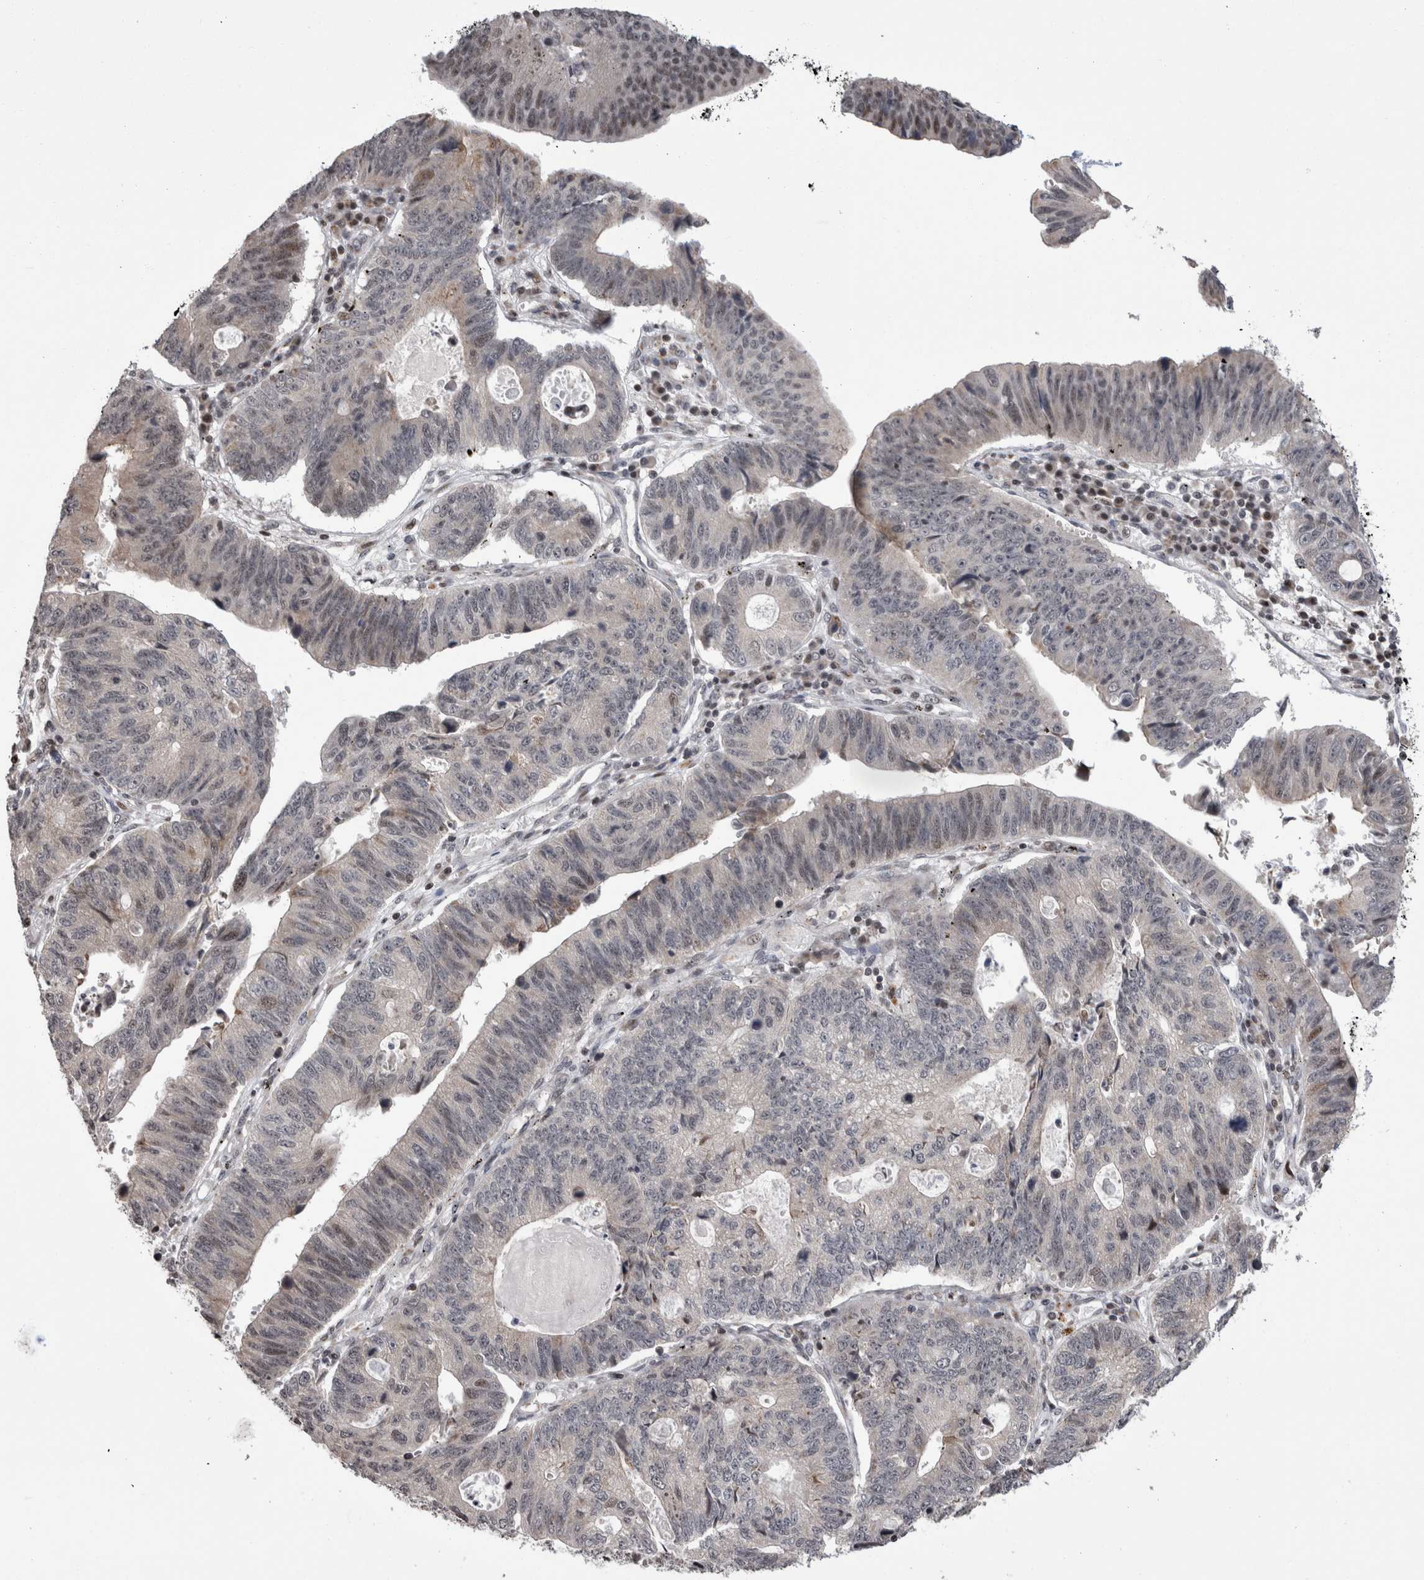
{"staining": {"intensity": "moderate", "quantity": "<25%", "location": "nuclear"}, "tissue": "stomach cancer", "cell_type": "Tumor cells", "image_type": "cancer", "snomed": [{"axis": "morphology", "description": "Adenocarcinoma, NOS"}, {"axis": "topography", "description": "Stomach"}], "caption": "Immunohistochemistry of stomach cancer (adenocarcinoma) reveals low levels of moderate nuclear positivity in approximately <25% of tumor cells.", "gene": "ZBTB11", "patient": {"sex": "male", "age": 59}}